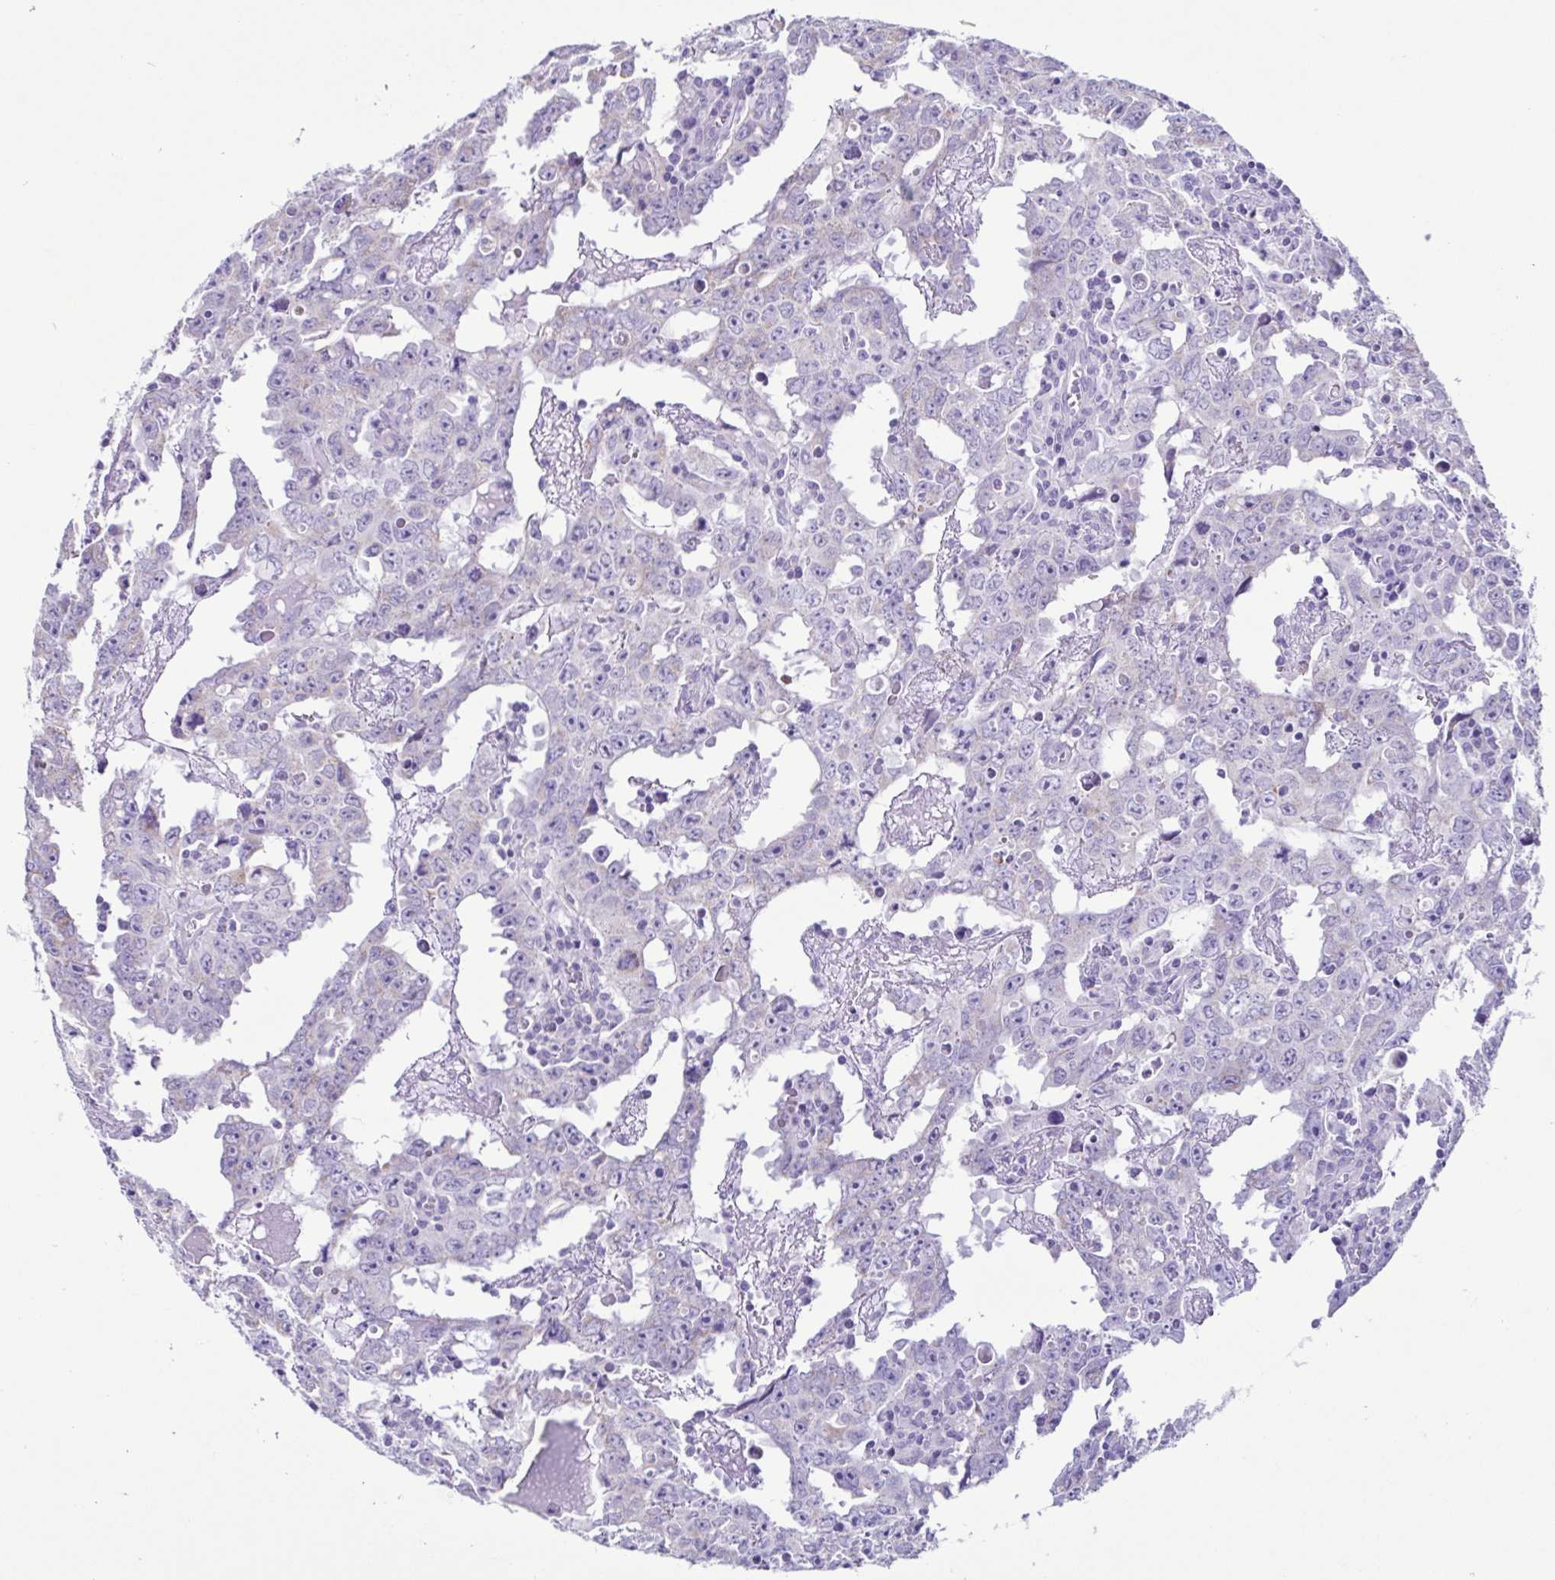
{"staining": {"intensity": "weak", "quantity": "<25%", "location": "cytoplasmic/membranous"}, "tissue": "testis cancer", "cell_type": "Tumor cells", "image_type": "cancer", "snomed": [{"axis": "morphology", "description": "Carcinoma, Embryonal, NOS"}, {"axis": "topography", "description": "Testis"}], "caption": "Testis cancer stained for a protein using IHC shows no staining tumor cells.", "gene": "ACTRT3", "patient": {"sex": "male", "age": 22}}